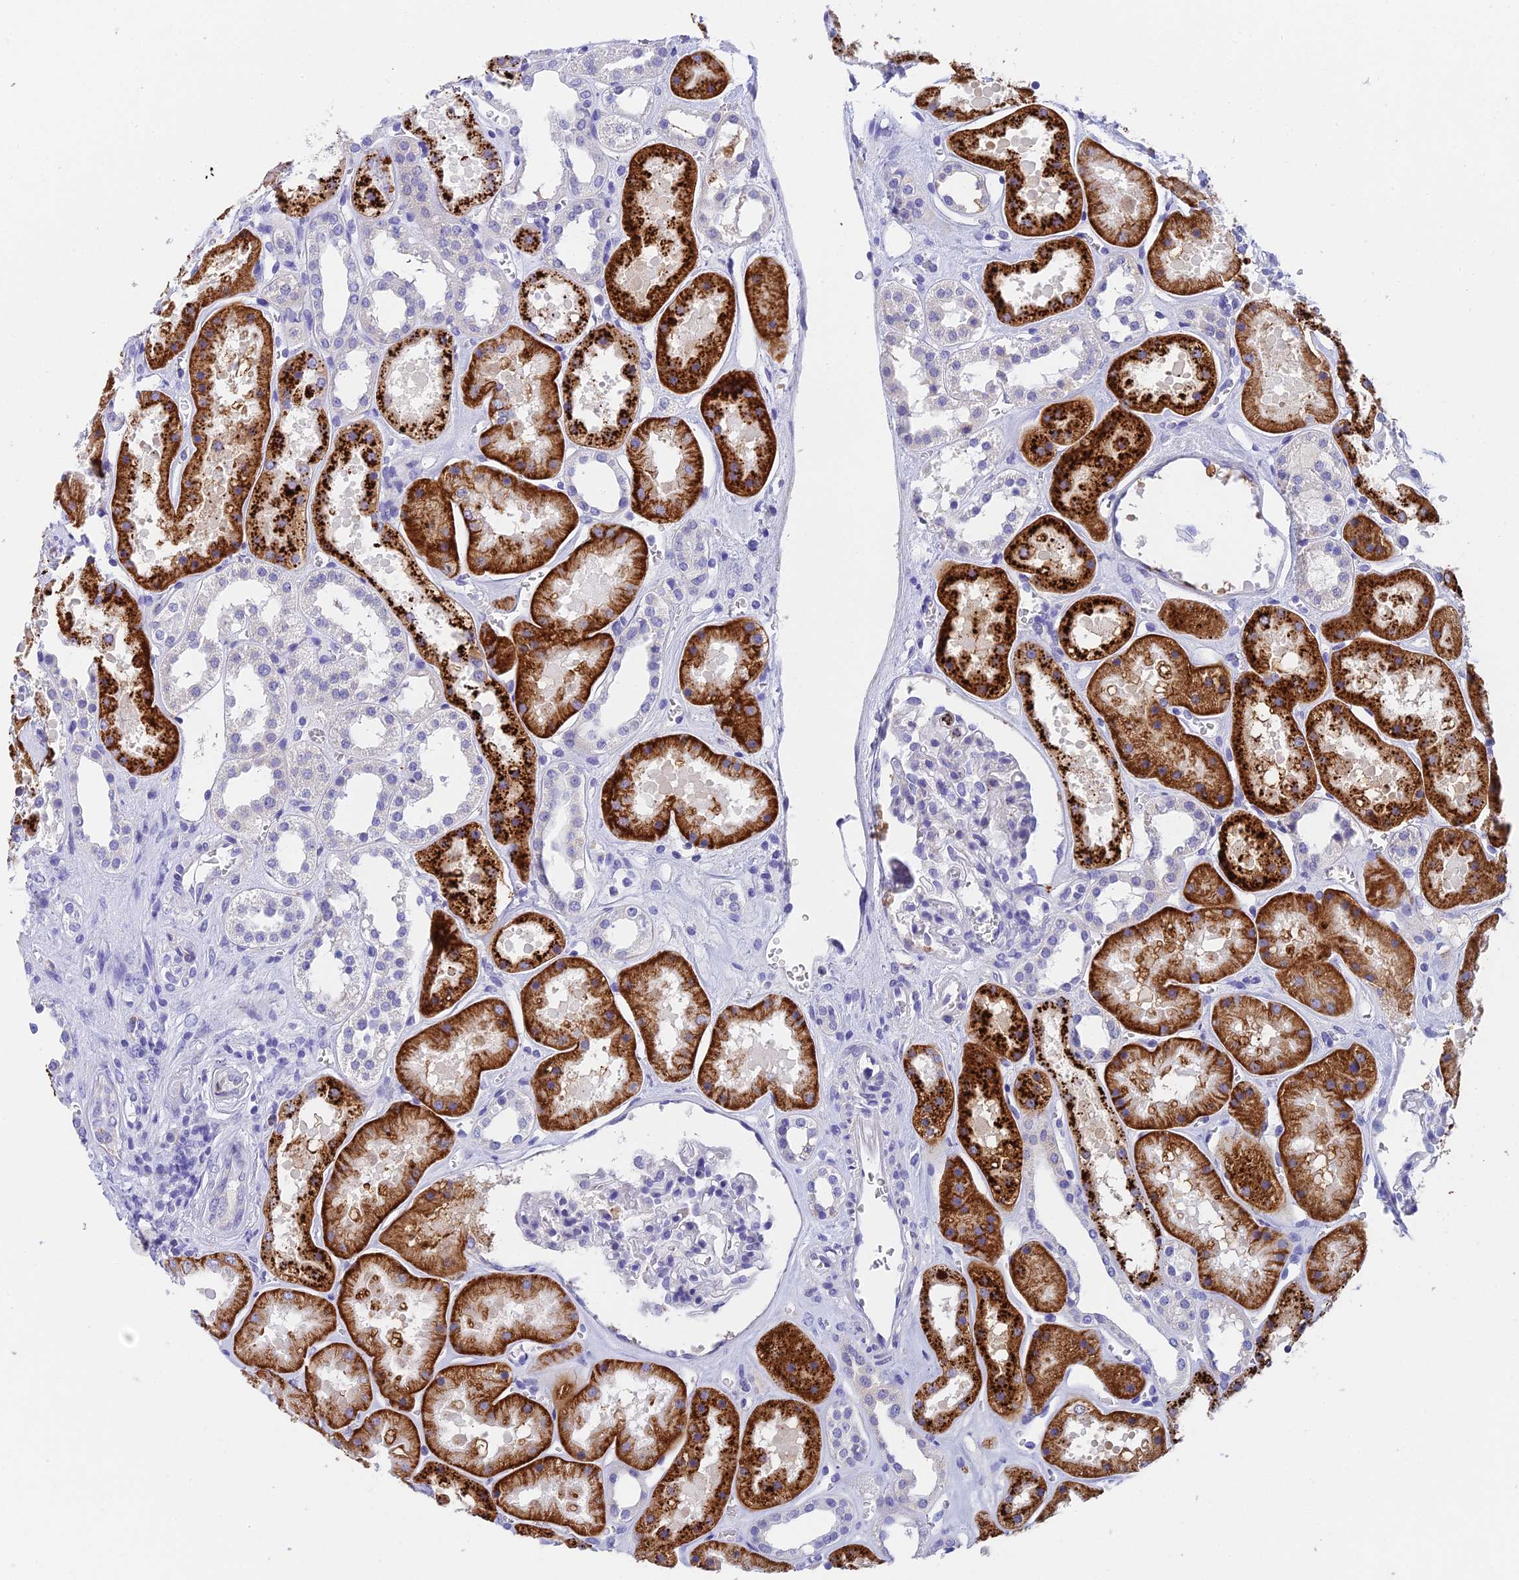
{"staining": {"intensity": "negative", "quantity": "none", "location": "none"}, "tissue": "kidney", "cell_type": "Cells in glomeruli", "image_type": "normal", "snomed": [{"axis": "morphology", "description": "Normal tissue, NOS"}, {"axis": "topography", "description": "Kidney"}], "caption": "Cells in glomeruli are negative for brown protein staining in normal kidney. (DAB immunohistochemistry, high magnification).", "gene": "ADAMTS13", "patient": {"sex": "female", "age": 41}}